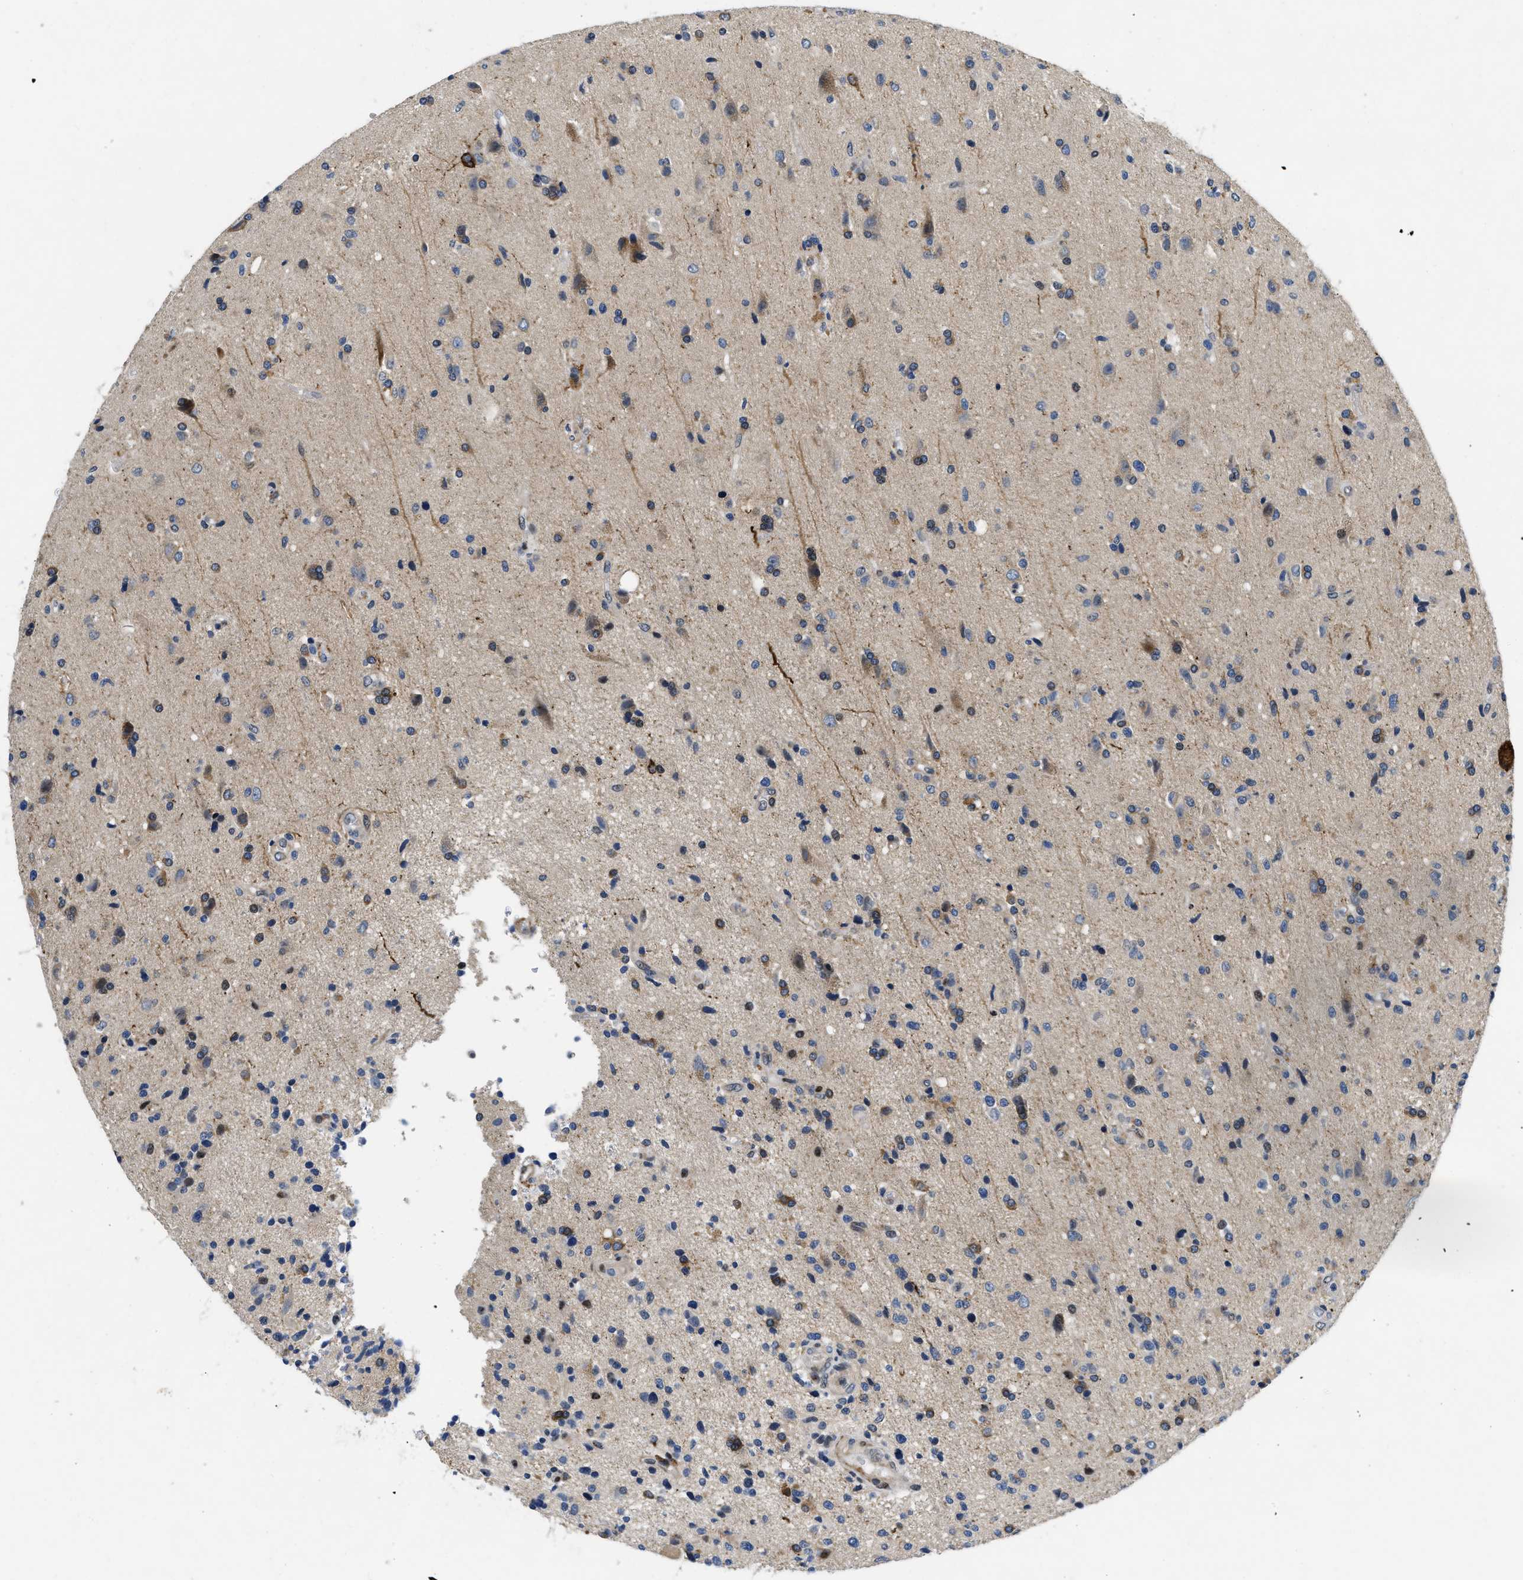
{"staining": {"intensity": "moderate", "quantity": "25%-75%", "location": "cytoplasmic/membranous"}, "tissue": "glioma", "cell_type": "Tumor cells", "image_type": "cancer", "snomed": [{"axis": "morphology", "description": "Glioma, malignant, High grade"}, {"axis": "topography", "description": "Brain"}], "caption": "Immunohistochemistry (DAB) staining of human glioma exhibits moderate cytoplasmic/membranous protein expression in about 25%-75% of tumor cells.", "gene": "VIP", "patient": {"sex": "male", "age": 72}}